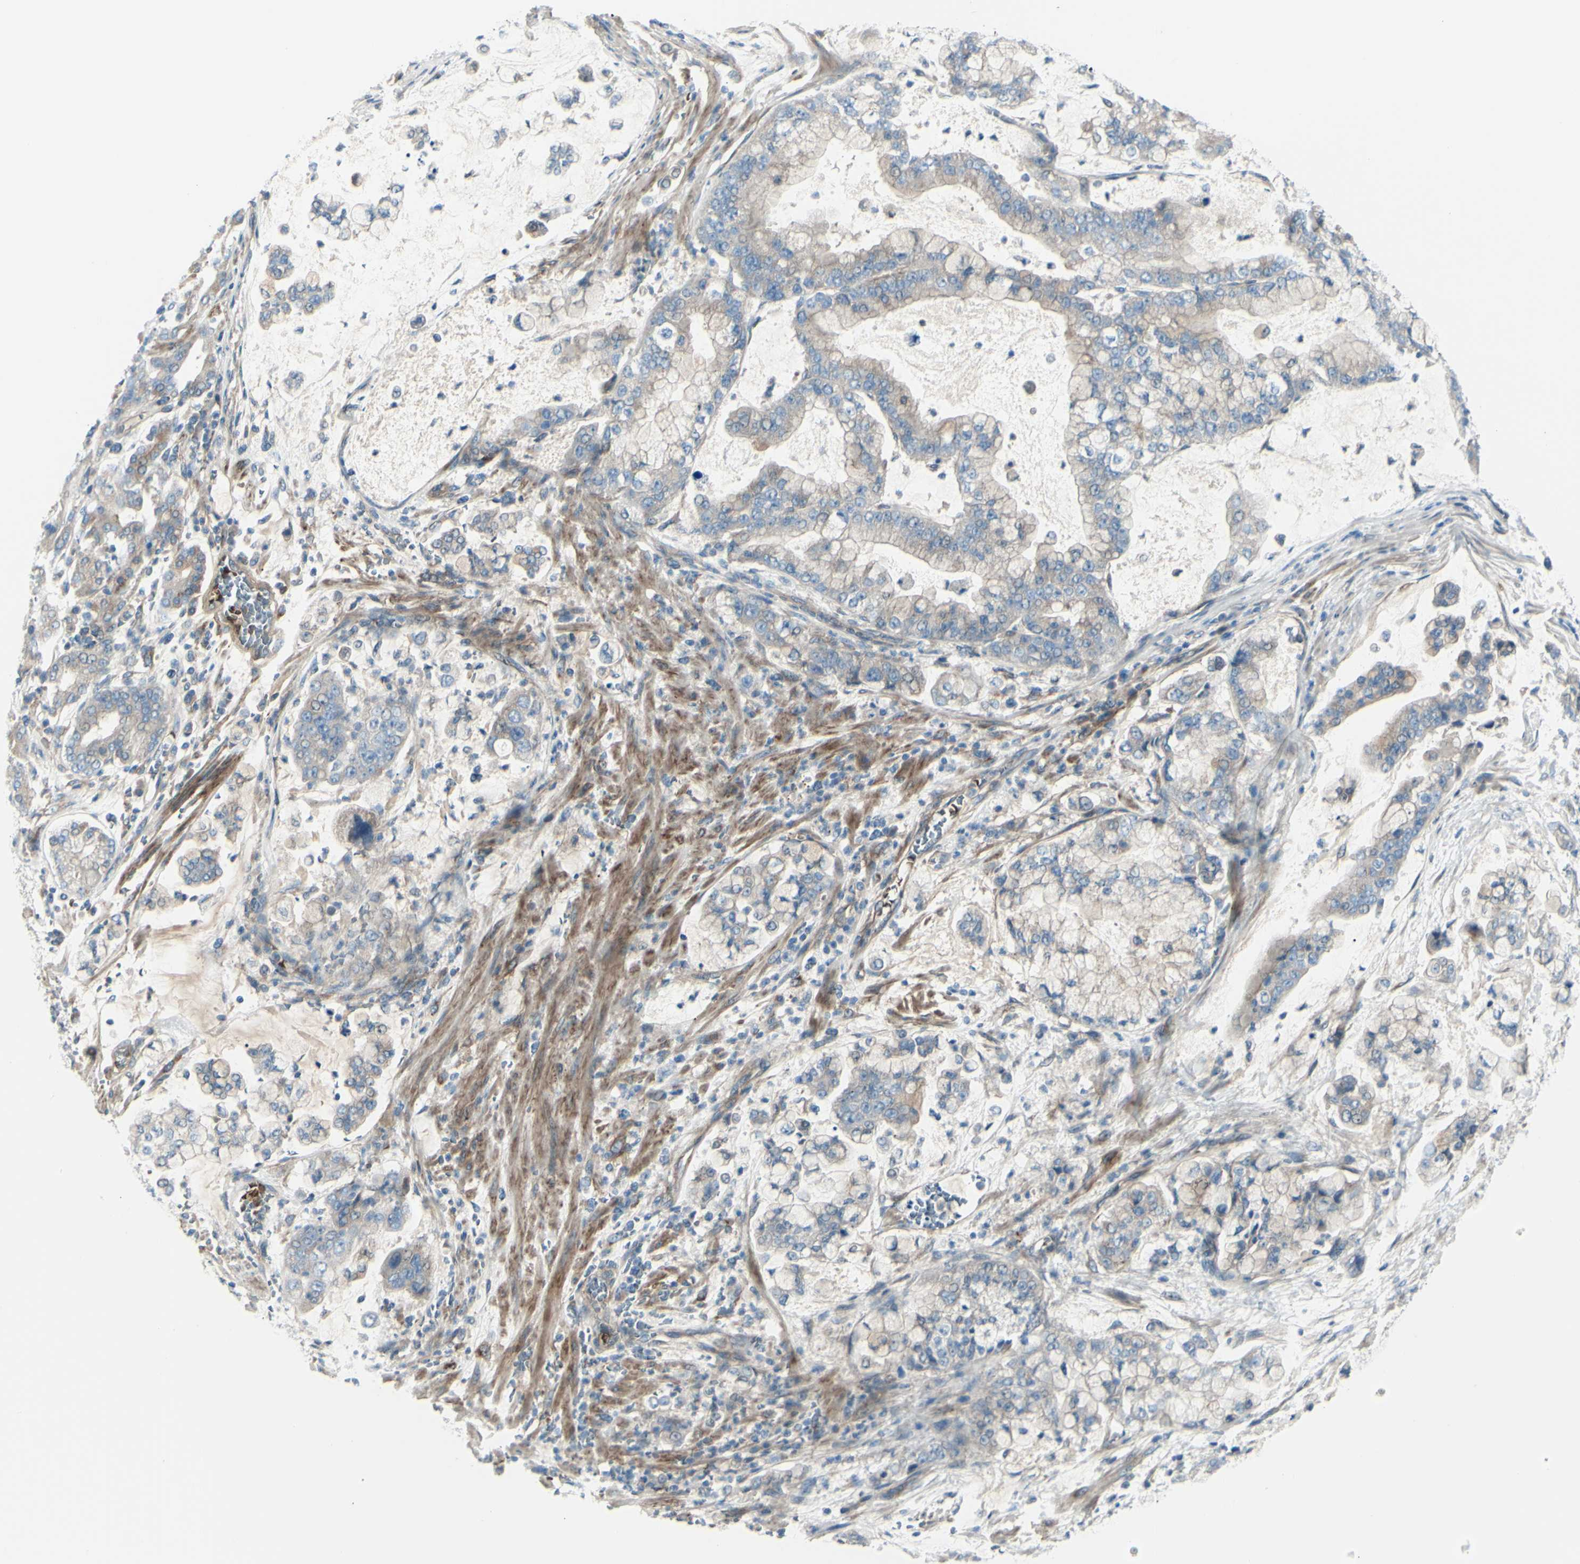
{"staining": {"intensity": "weak", "quantity": ">75%", "location": "cytoplasmic/membranous"}, "tissue": "stomach cancer", "cell_type": "Tumor cells", "image_type": "cancer", "snomed": [{"axis": "morphology", "description": "Normal tissue, NOS"}, {"axis": "morphology", "description": "Adenocarcinoma, NOS"}, {"axis": "topography", "description": "Stomach, upper"}, {"axis": "topography", "description": "Stomach"}], "caption": "Immunohistochemical staining of adenocarcinoma (stomach) reveals low levels of weak cytoplasmic/membranous protein staining in approximately >75% of tumor cells. Nuclei are stained in blue.", "gene": "PCDHGA2", "patient": {"sex": "male", "age": 76}}